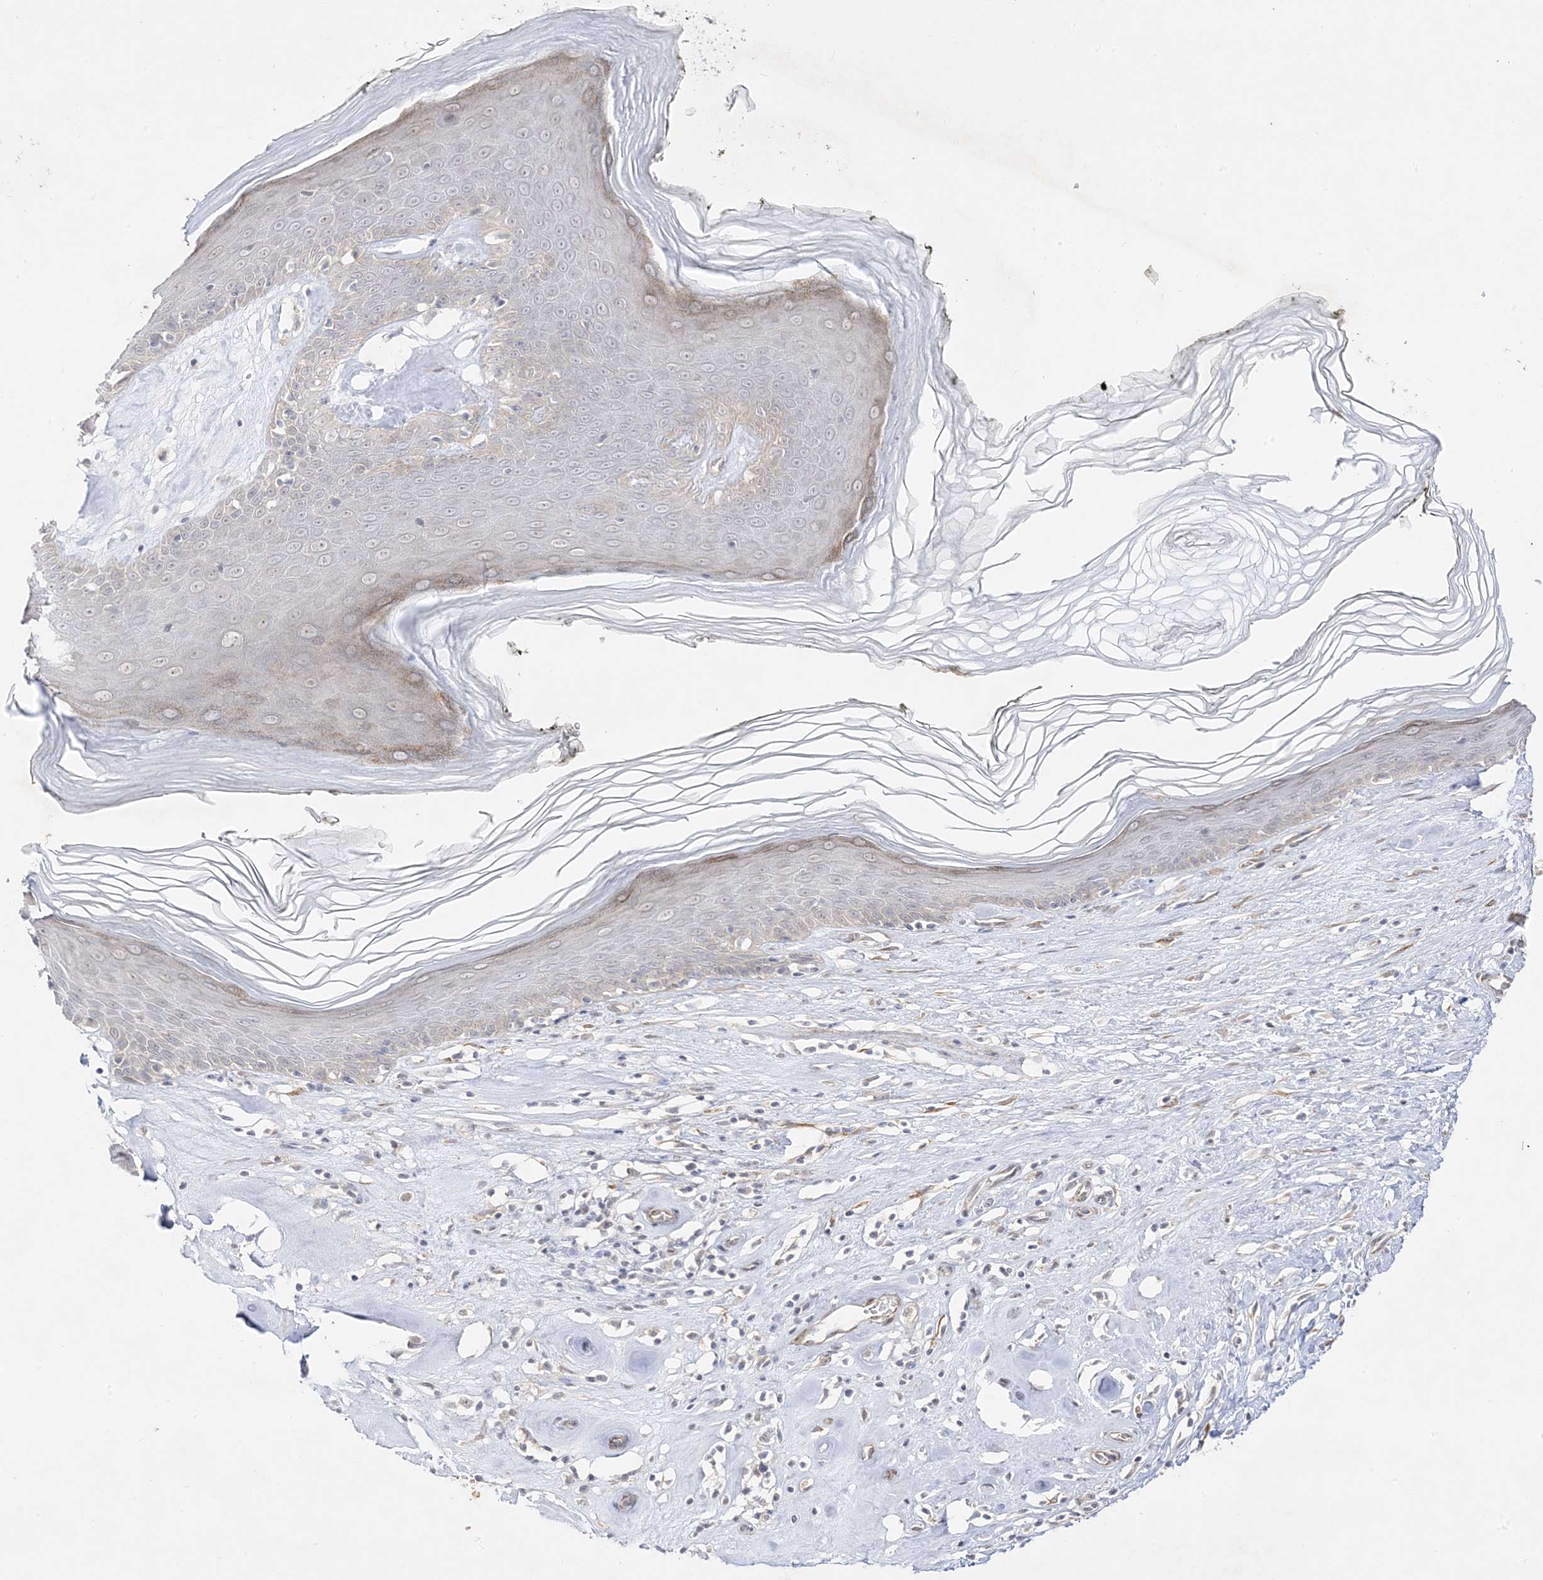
{"staining": {"intensity": "moderate", "quantity": "<25%", "location": "cytoplasmic/membranous"}, "tissue": "skin", "cell_type": "Epidermal cells", "image_type": "normal", "snomed": [{"axis": "morphology", "description": "Normal tissue, NOS"}, {"axis": "morphology", "description": "Inflammation, NOS"}, {"axis": "topography", "description": "Vulva"}], "caption": "This image shows immunohistochemistry (IHC) staining of benign skin, with low moderate cytoplasmic/membranous staining in approximately <25% of epidermal cells.", "gene": "C2CD2", "patient": {"sex": "female", "age": 84}}